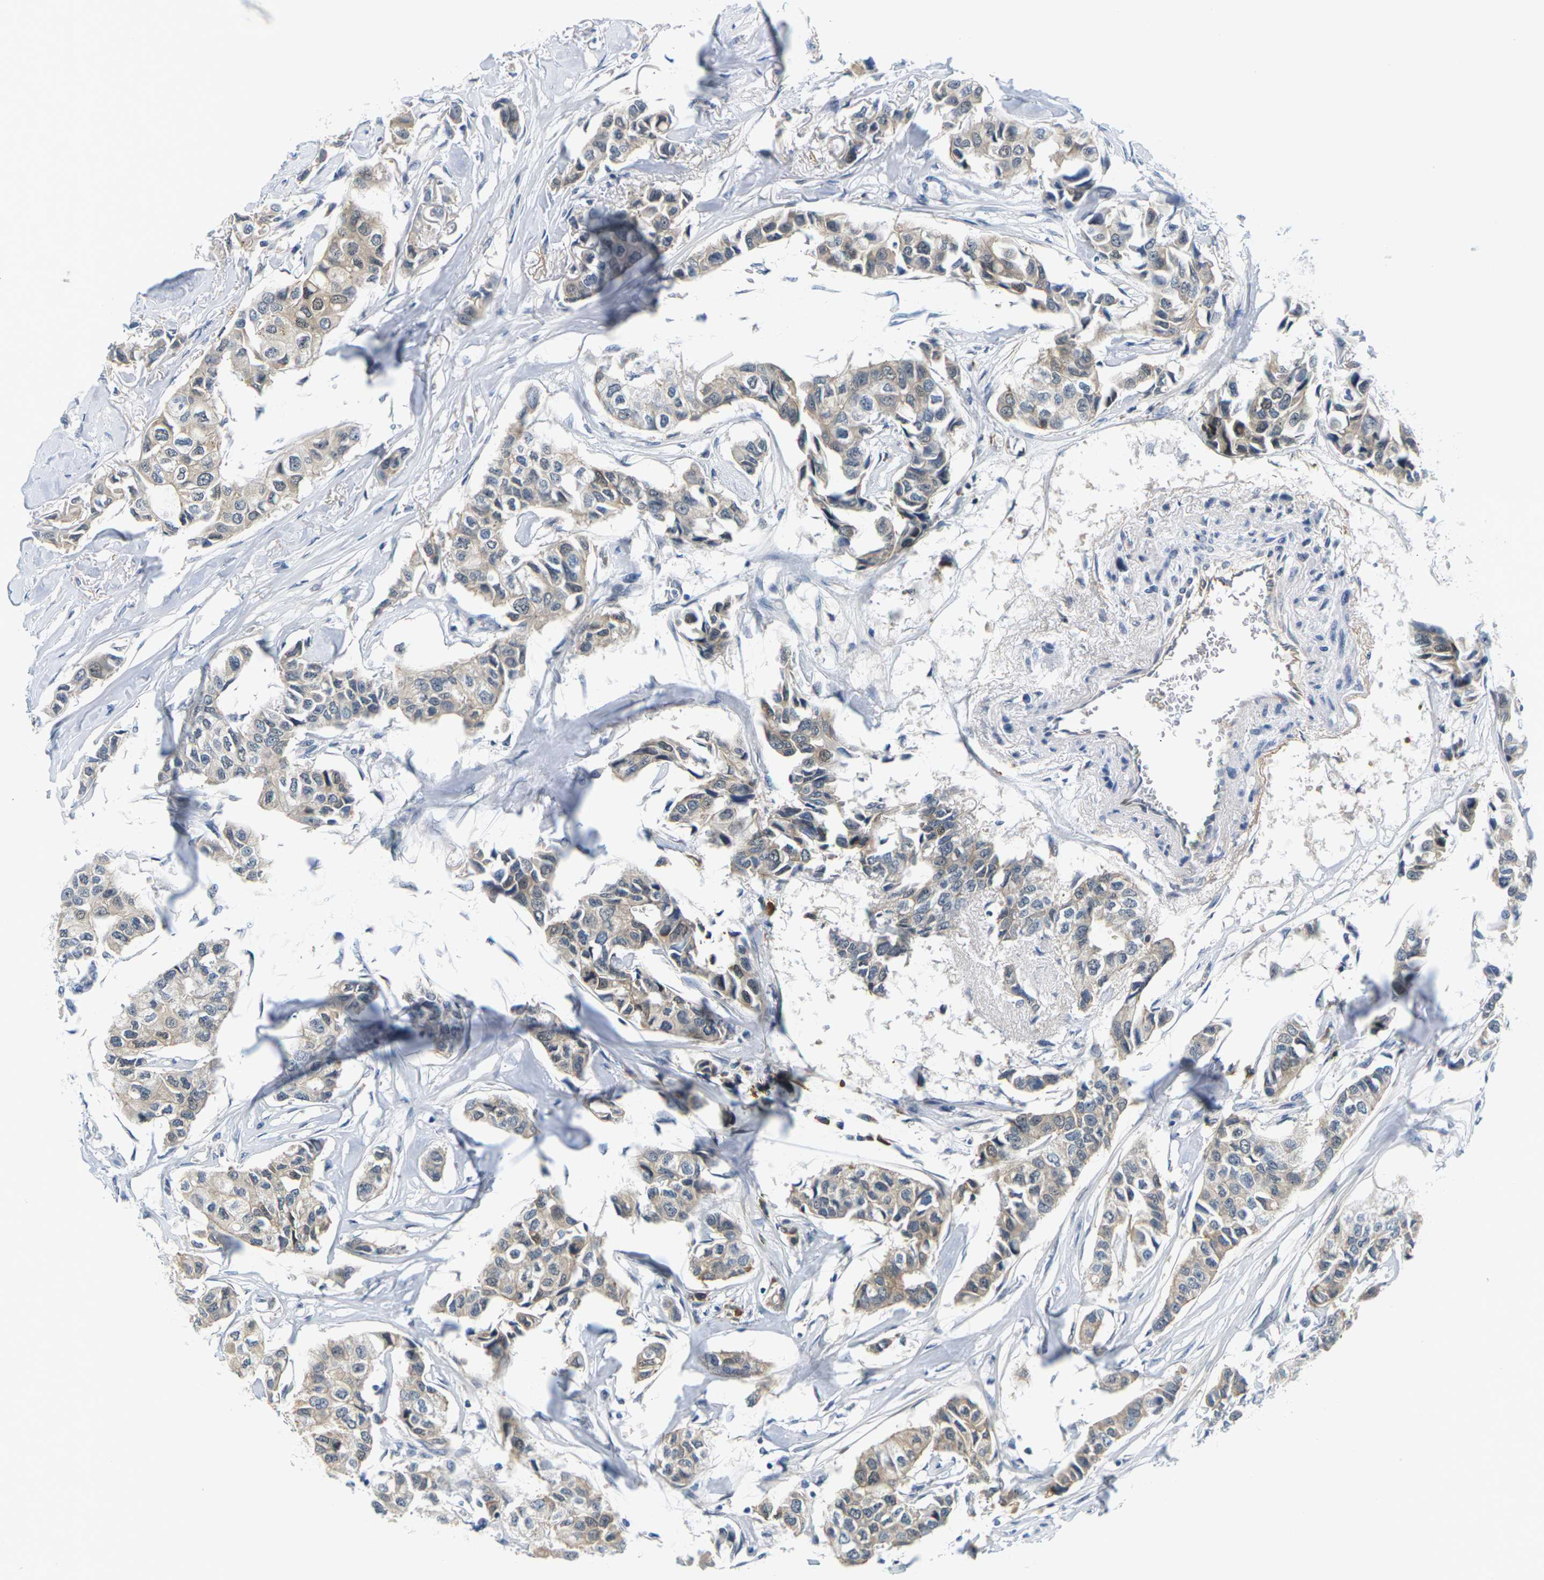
{"staining": {"intensity": "weak", "quantity": ">75%", "location": "cytoplasmic/membranous,nuclear"}, "tissue": "breast cancer", "cell_type": "Tumor cells", "image_type": "cancer", "snomed": [{"axis": "morphology", "description": "Duct carcinoma"}, {"axis": "topography", "description": "Breast"}], "caption": "Breast cancer stained with DAB (3,3'-diaminobenzidine) IHC exhibits low levels of weak cytoplasmic/membranous and nuclear positivity in approximately >75% of tumor cells.", "gene": "PKP2", "patient": {"sex": "female", "age": 80}}